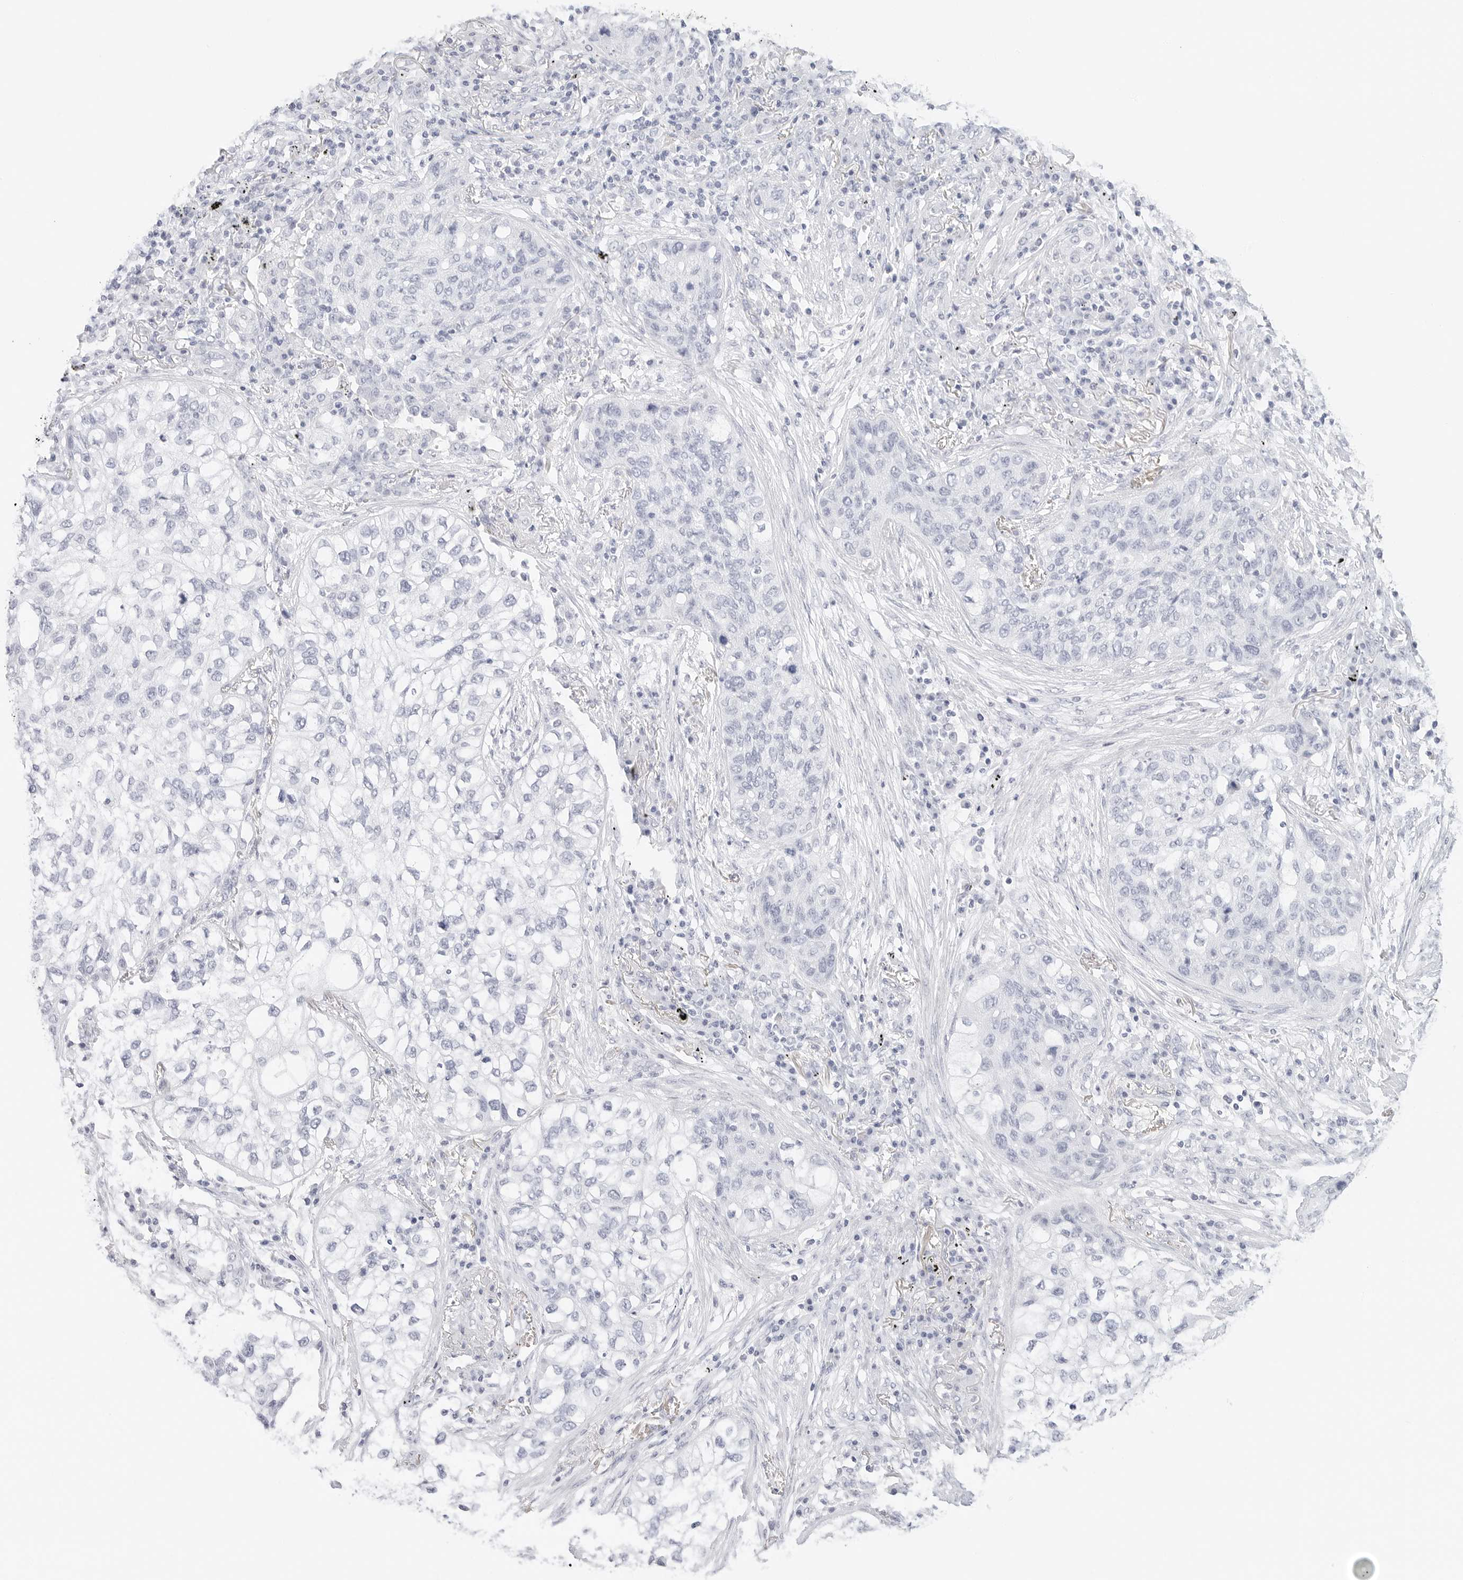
{"staining": {"intensity": "negative", "quantity": "none", "location": "none"}, "tissue": "lung cancer", "cell_type": "Tumor cells", "image_type": "cancer", "snomed": [{"axis": "morphology", "description": "Squamous cell carcinoma, NOS"}, {"axis": "topography", "description": "Lung"}], "caption": "Lung cancer (squamous cell carcinoma) was stained to show a protein in brown. There is no significant staining in tumor cells. (DAB IHC with hematoxylin counter stain).", "gene": "TFF2", "patient": {"sex": "female", "age": 63}}